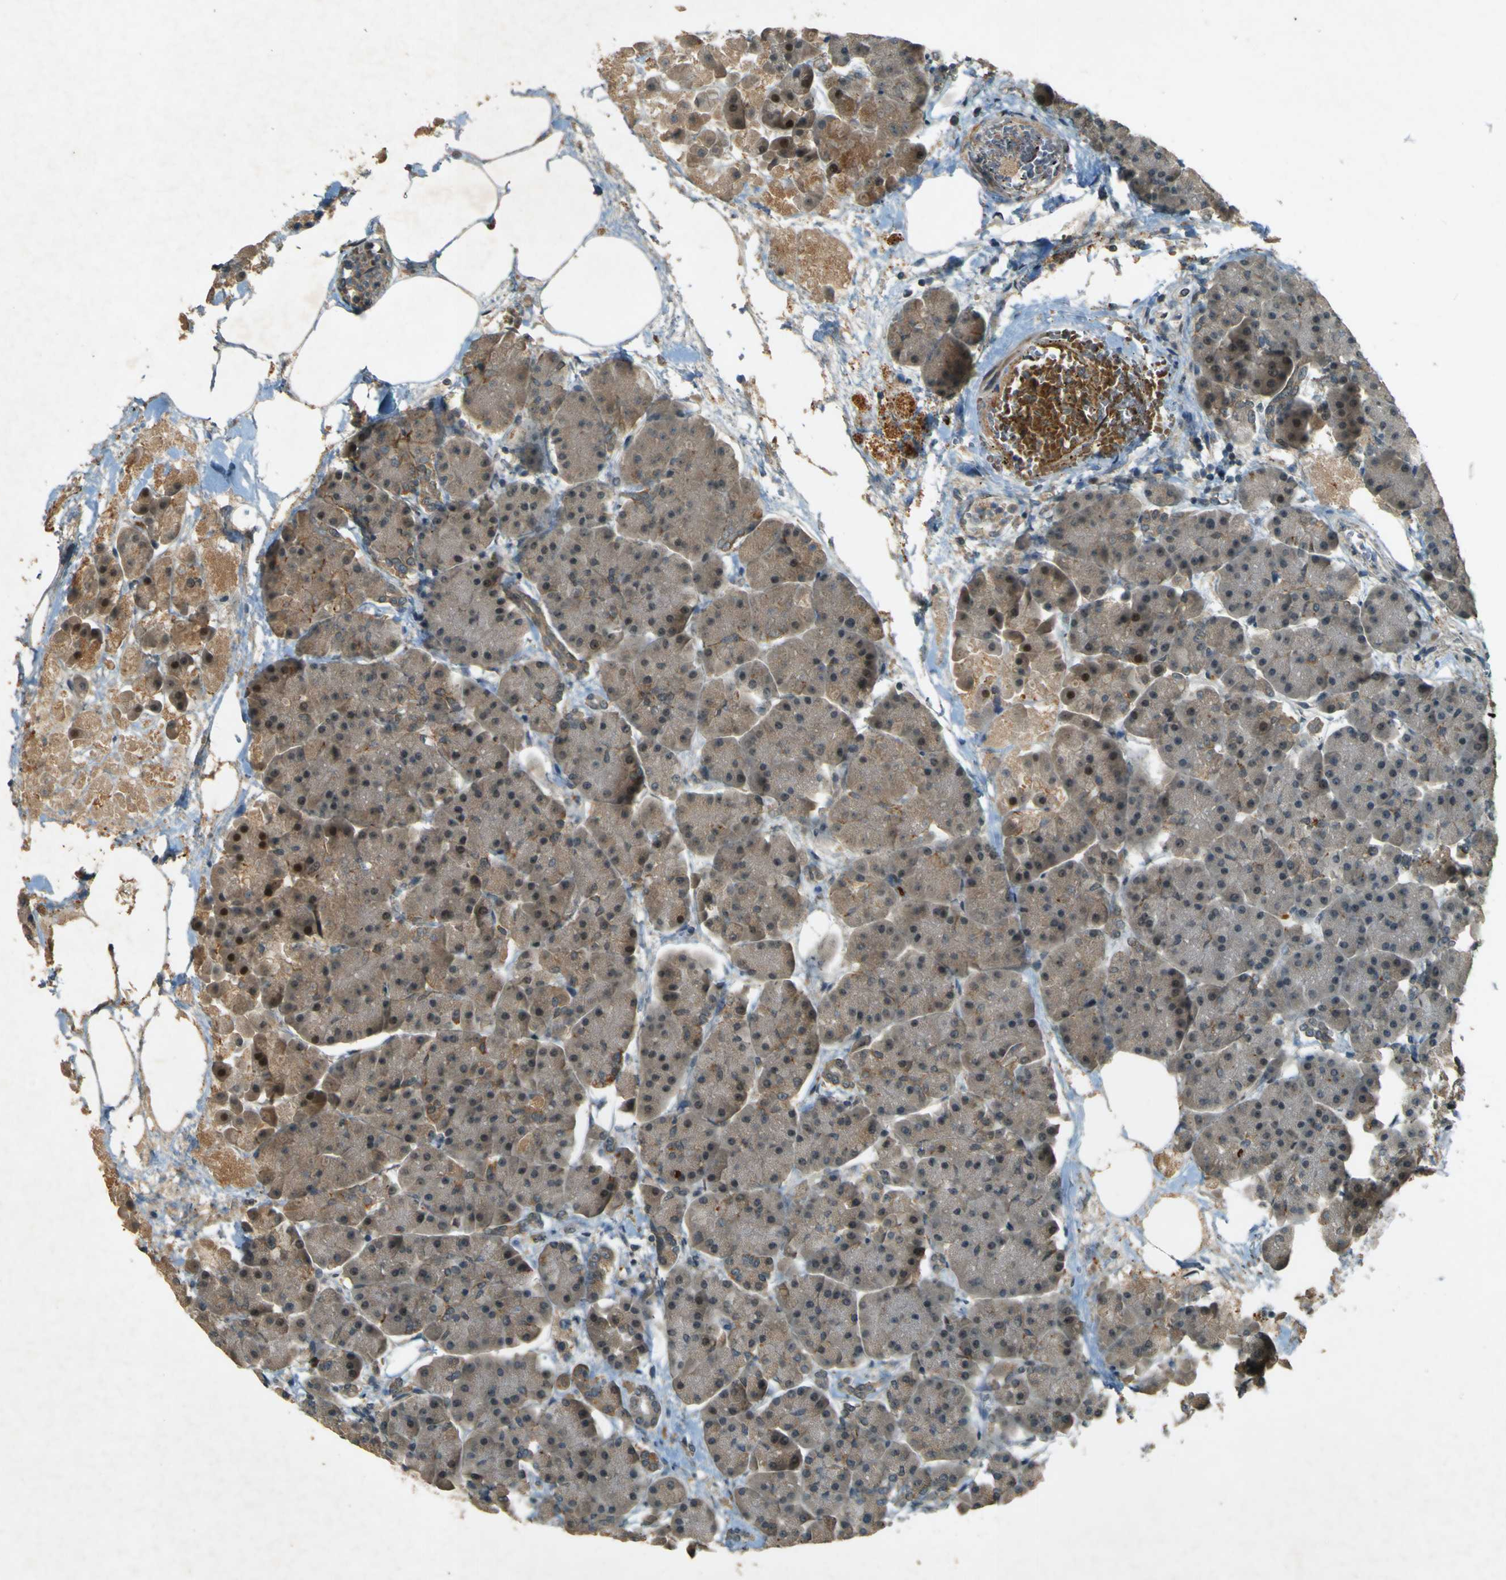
{"staining": {"intensity": "weak", "quantity": ">75%", "location": "cytoplasmic/membranous,nuclear"}, "tissue": "pancreas", "cell_type": "Exocrine glandular cells", "image_type": "normal", "snomed": [{"axis": "morphology", "description": "Normal tissue, NOS"}, {"axis": "topography", "description": "Pancreas"}], "caption": "This is a photomicrograph of IHC staining of benign pancreas, which shows weak positivity in the cytoplasmic/membranous,nuclear of exocrine glandular cells.", "gene": "MPDZ", "patient": {"sex": "female", "age": 70}}